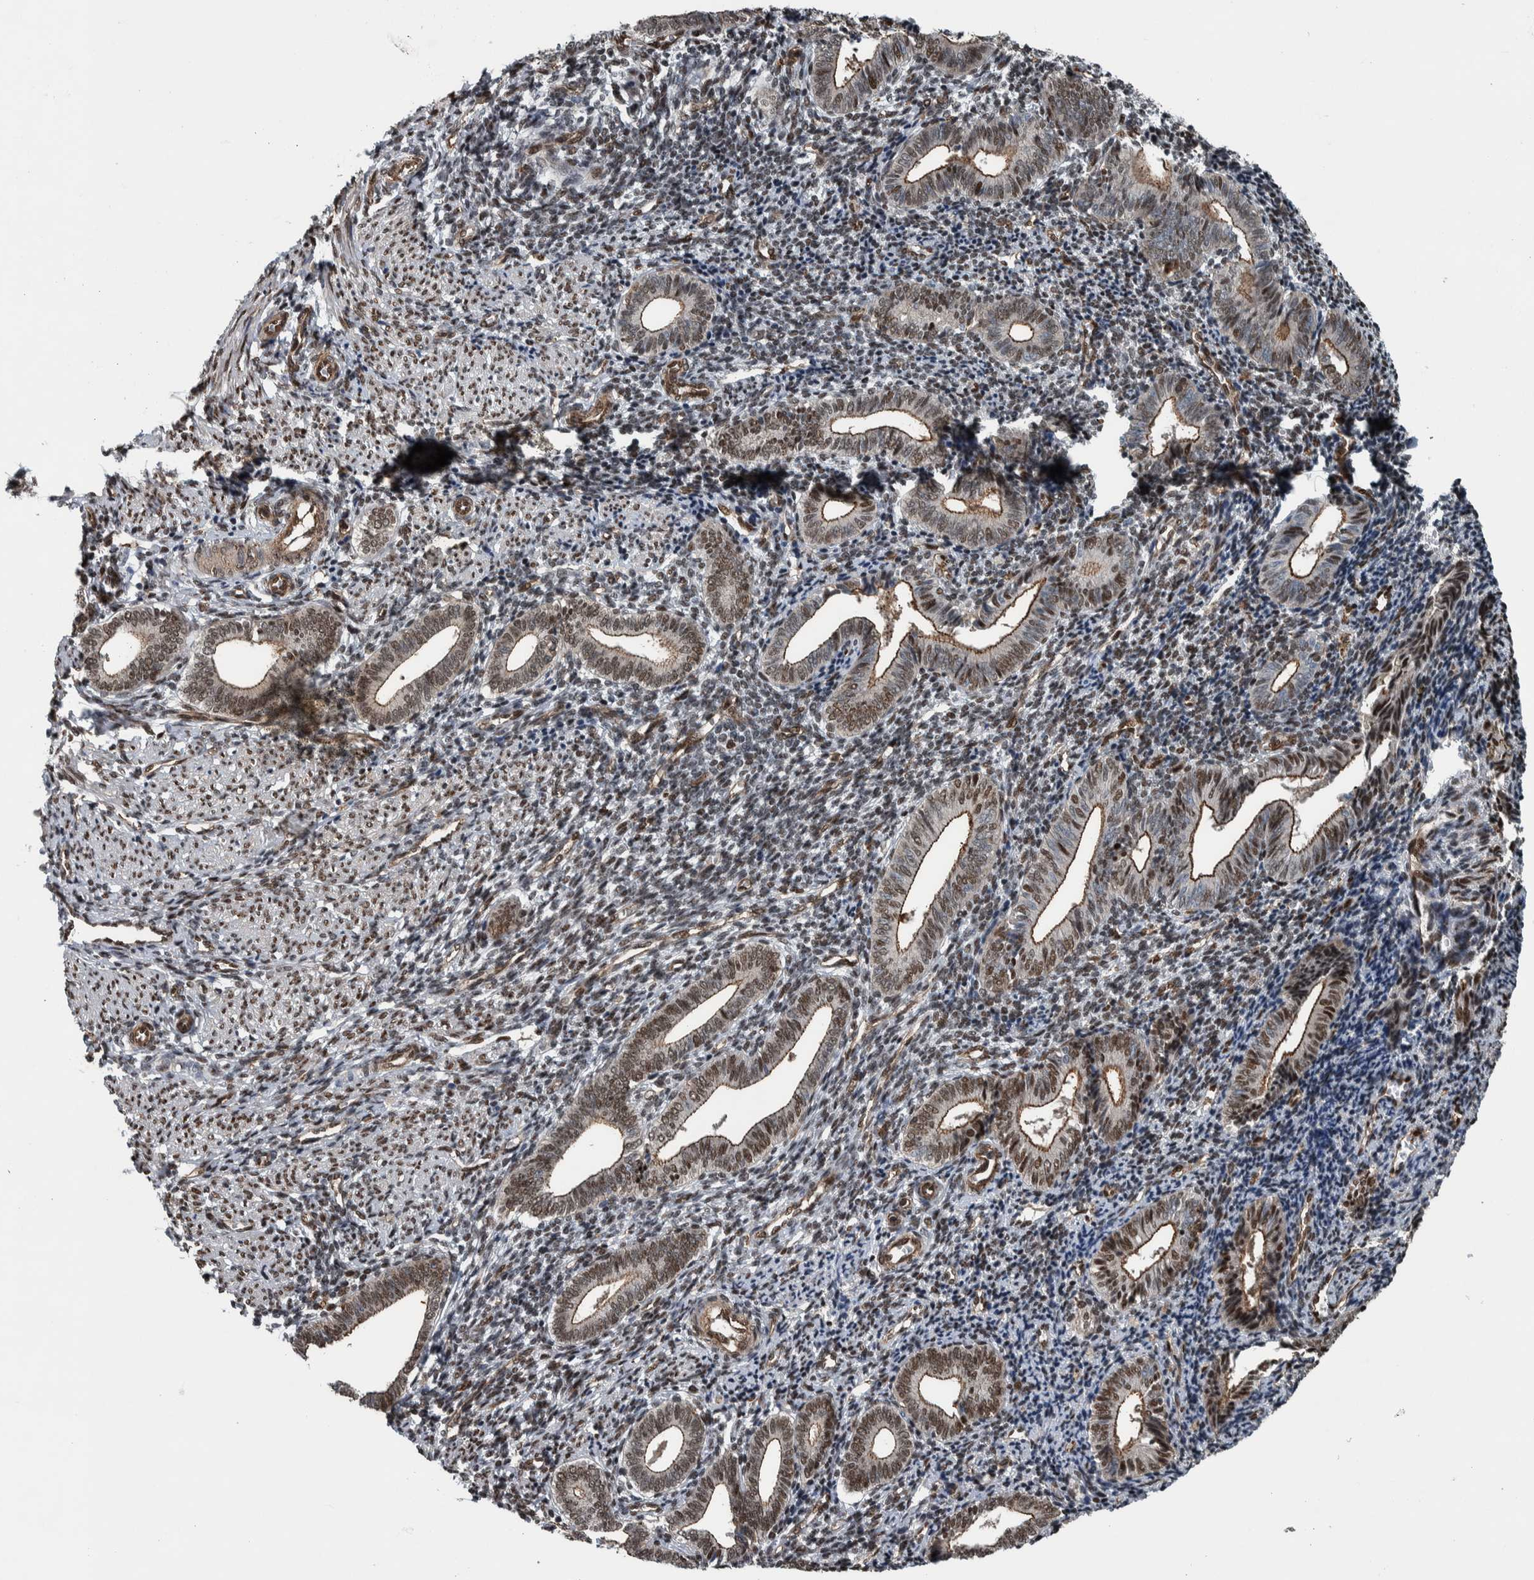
{"staining": {"intensity": "strong", "quantity": "25%-75%", "location": "nuclear"}, "tissue": "endometrium", "cell_type": "Cells in endometrial stroma", "image_type": "normal", "snomed": [{"axis": "morphology", "description": "Normal tissue, NOS"}, {"axis": "topography", "description": "Uterus"}, {"axis": "topography", "description": "Endometrium"}], "caption": "Immunohistochemistry micrograph of benign endometrium stained for a protein (brown), which reveals high levels of strong nuclear positivity in approximately 25%-75% of cells in endometrial stroma.", "gene": "FAM135B", "patient": {"sex": "female", "age": 33}}